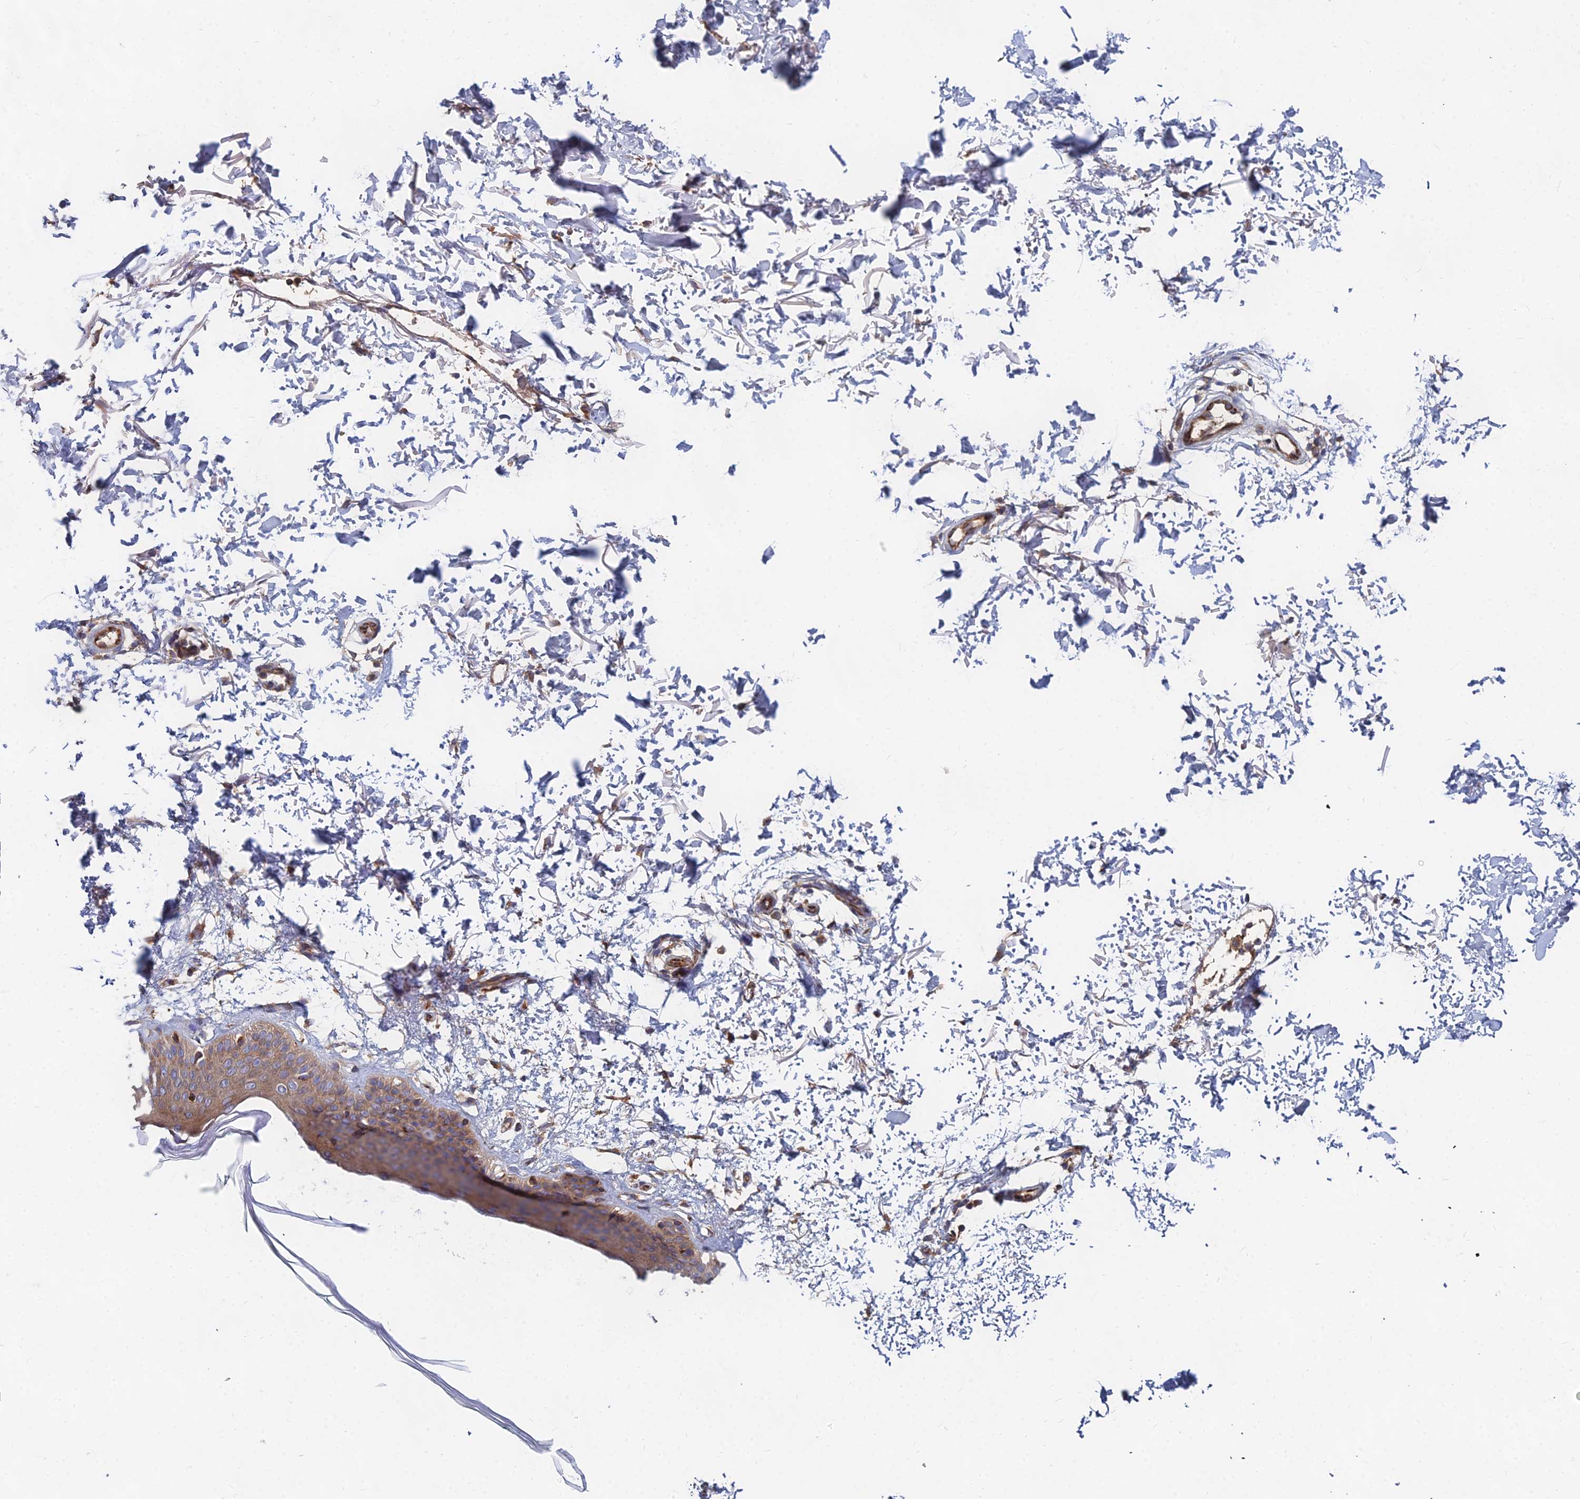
{"staining": {"intensity": "weak", "quantity": "<25%", "location": "cytoplasmic/membranous"}, "tissue": "skin", "cell_type": "Fibroblasts", "image_type": "normal", "snomed": [{"axis": "morphology", "description": "Normal tissue, NOS"}, {"axis": "topography", "description": "Skin"}], "caption": "High power microscopy photomicrograph of an IHC image of unremarkable skin, revealing no significant staining in fibroblasts. Brightfield microscopy of IHC stained with DAB (brown) and hematoxylin (blue), captured at high magnification.", "gene": "CCZ1B", "patient": {"sex": "male", "age": 66}}